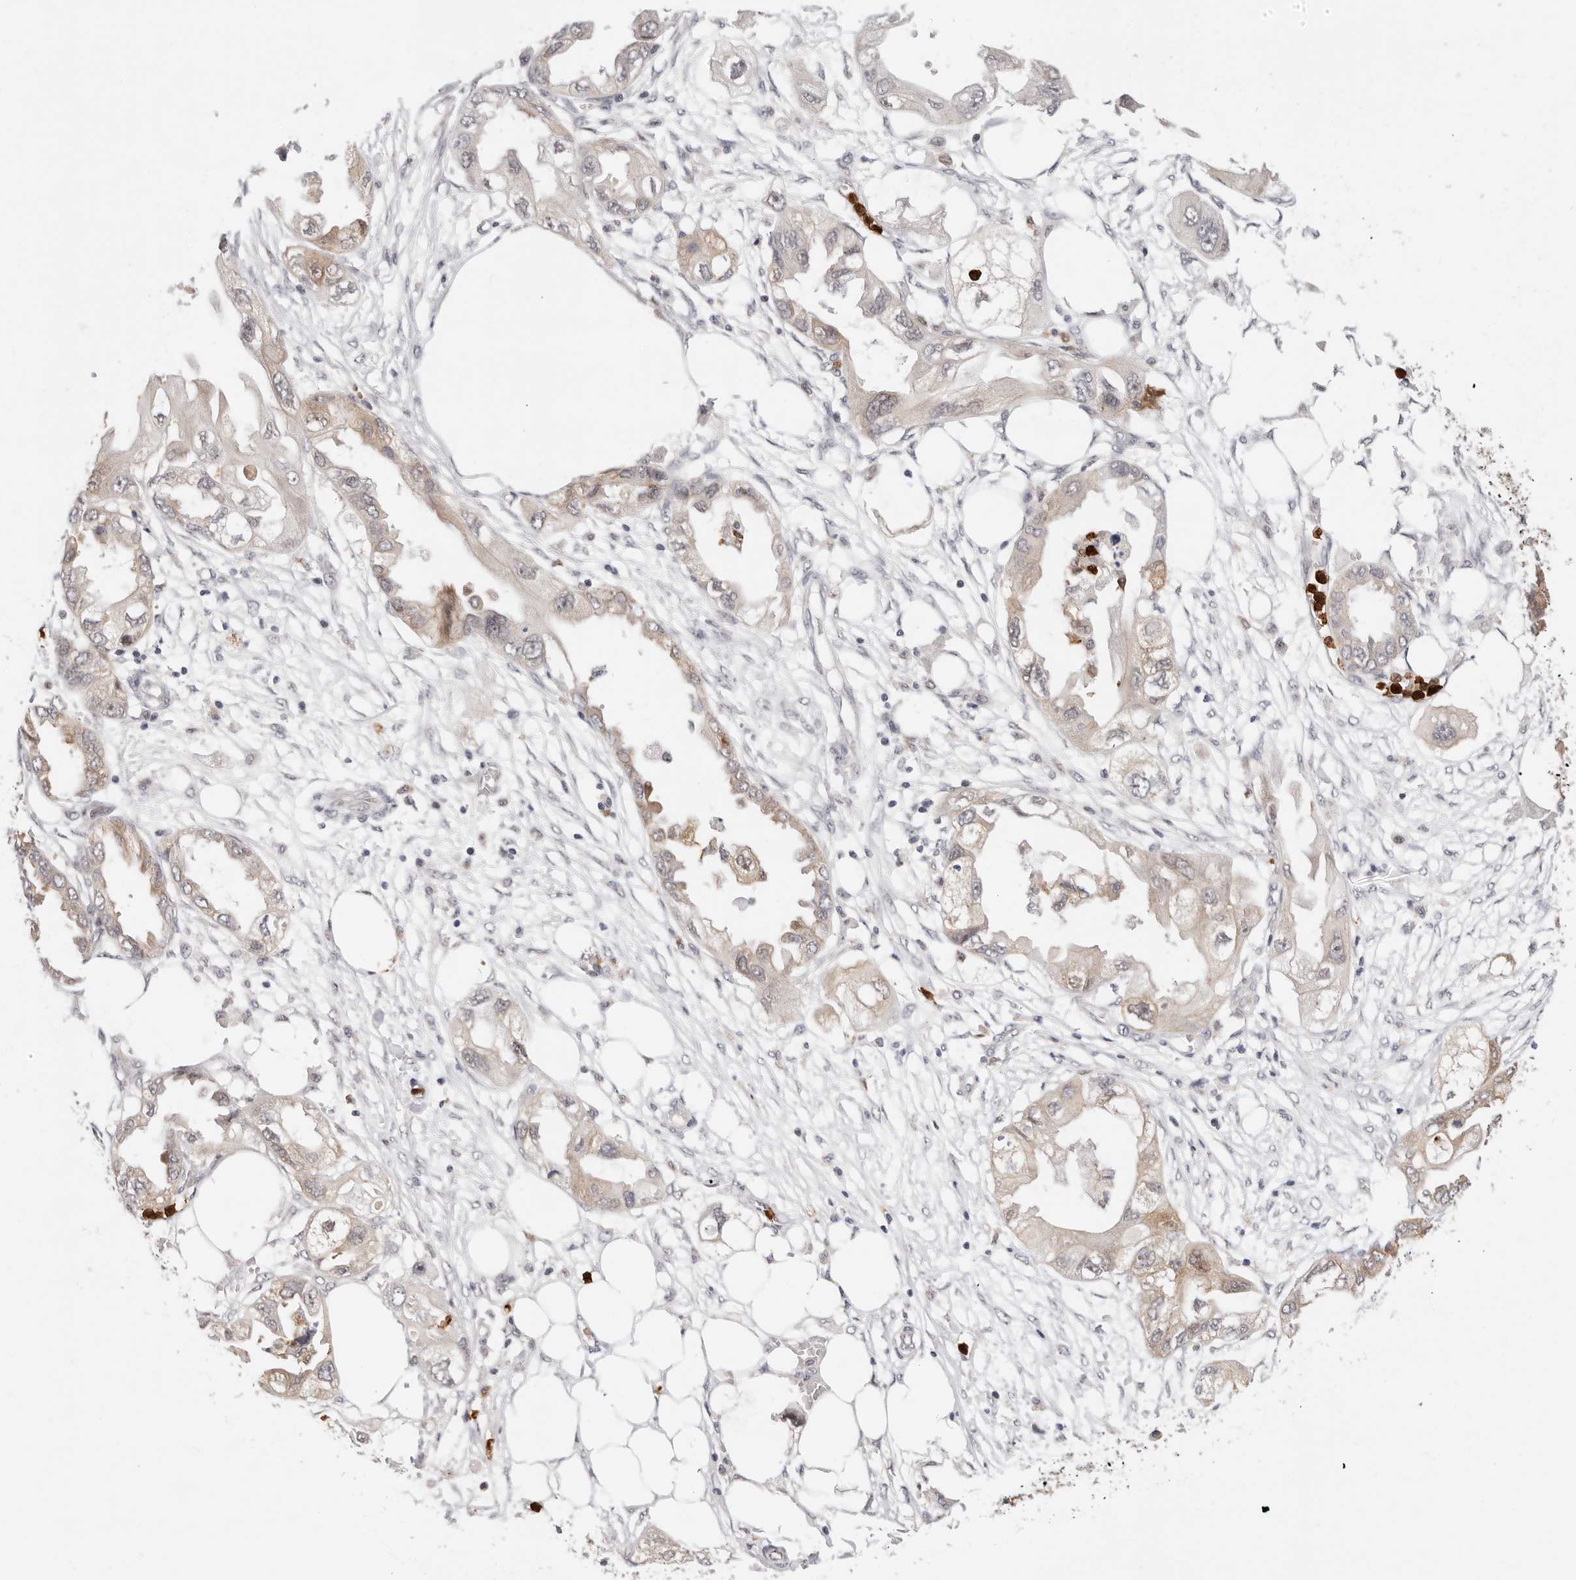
{"staining": {"intensity": "weak", "quantity": ">75%", "location": "cytoplasmic/membranous"}, "tissue": "endometrial cancer", "cell_type": "Tumor cells", "image_type": "cancer", "snomed": [{"axis": "morphology", "description": "Adenocarcinoma, NOS"}, {"axis": "morphology", "description": "Adenocarcinoma, metastatic, NOS"}, {"axis": "topography", "description": "Adipose tissue"}, {"axis": "topography", "description": "Endometrium"}], "caption": "Brown immunohistochemical staining in endometrial cancer (adenocarcinoma) reveals weak cytoplasmic/membranous staining in about >75% of tumor cells.", "gene": "AFDN", "patient": {"sex": "female", "age": 67}}